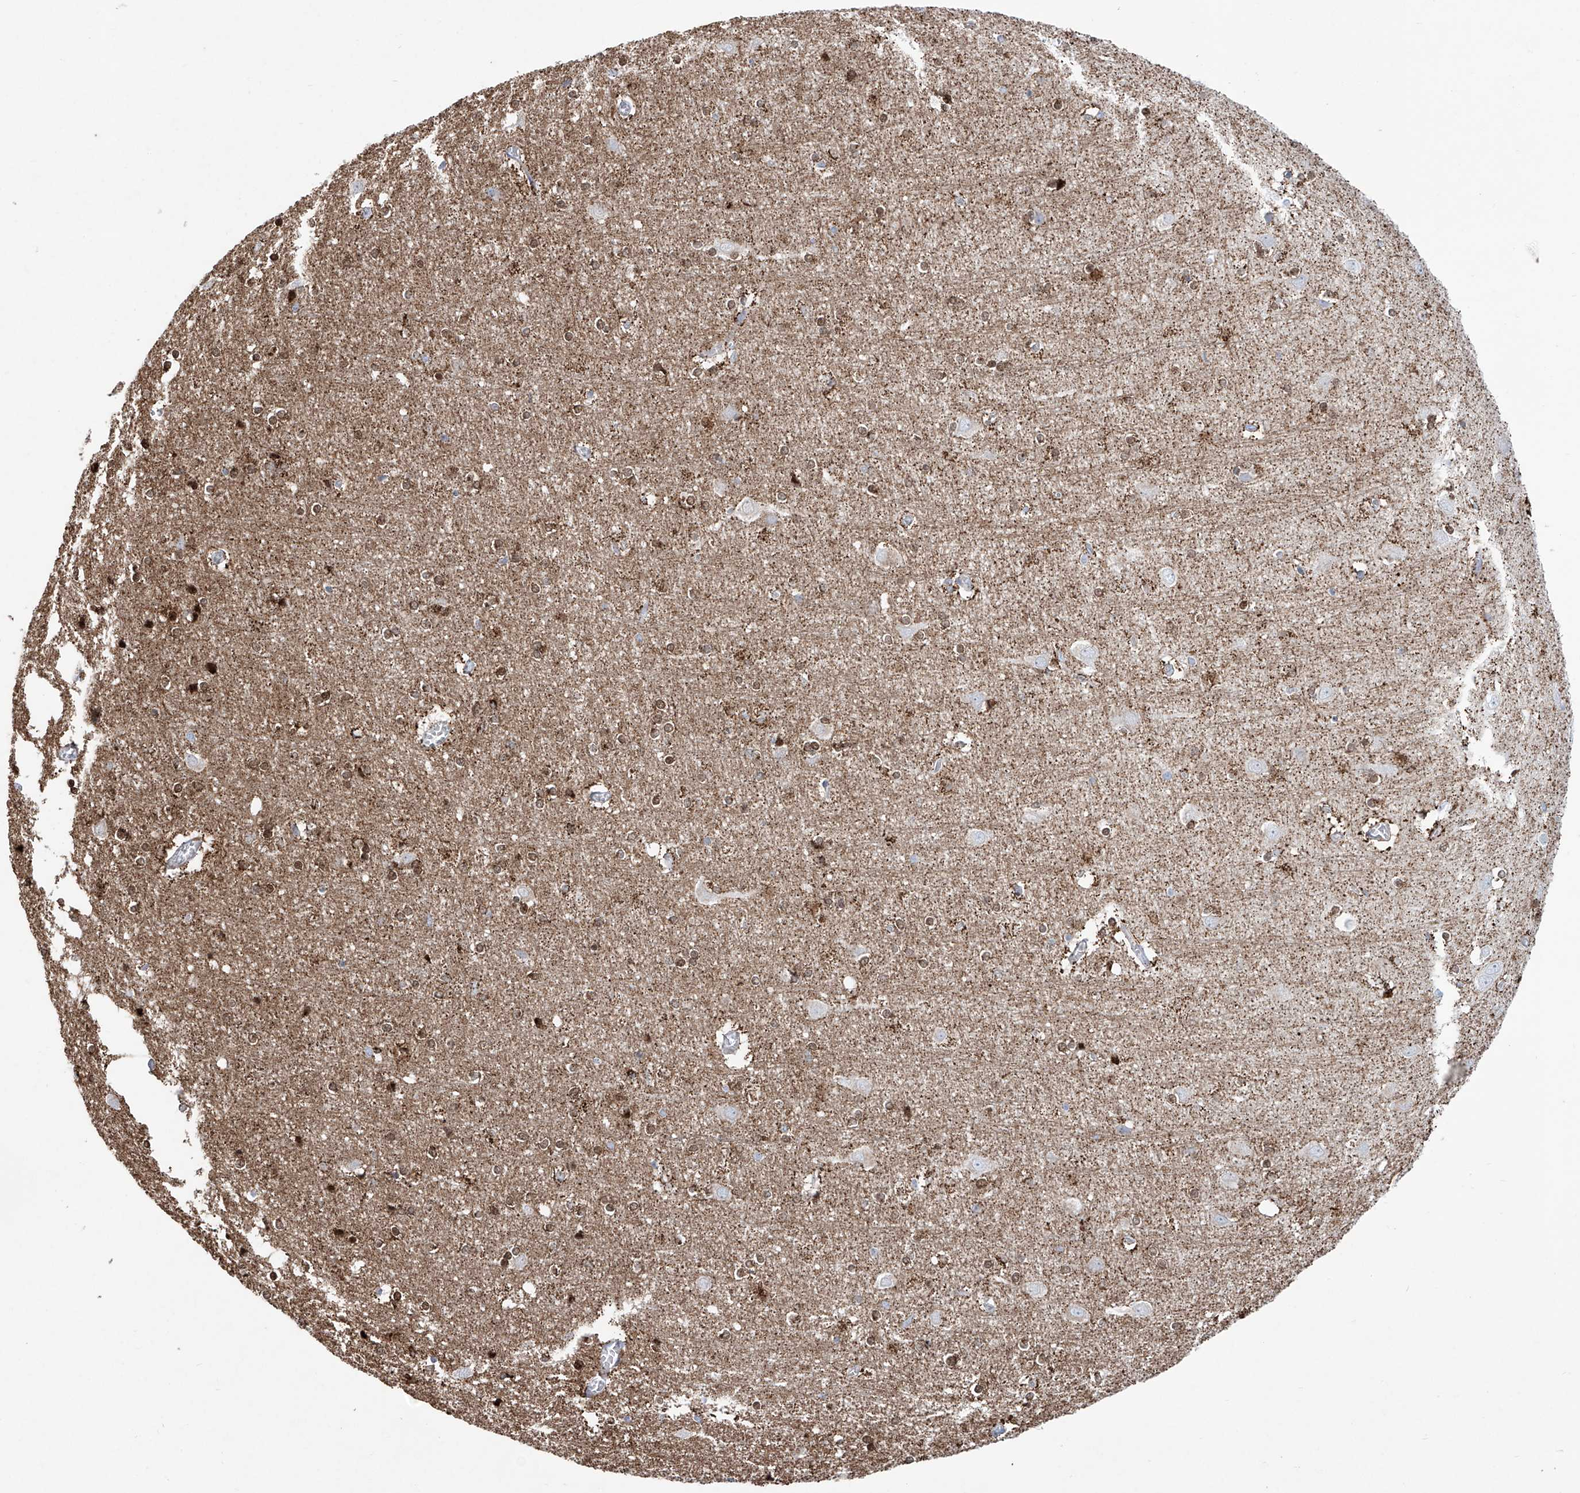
{"staining": {"intensity": "moderate", "quantity": ">75%", "location": "cytoplasmic/membranous"}, "tissue": "cerebral cortex", "cell_type": "Endothelial cells", "image_type": "normal", "snomed": [{"axis": "morphology", "description": "Normal tissue, NOS"}, {"axis": "topography", "description": "Cerebral cortex"}], "caption": "A medium amount of moderate cytoplasmic/membranous positivity is seen in approximately >75% of endothelial cells in benign cerebral cortex. (brown staining indicates protein expression, while blue staining denotes nuclei).", "gene": "ALDH6A1", "patient": {"sex": "male", "age": 54}}